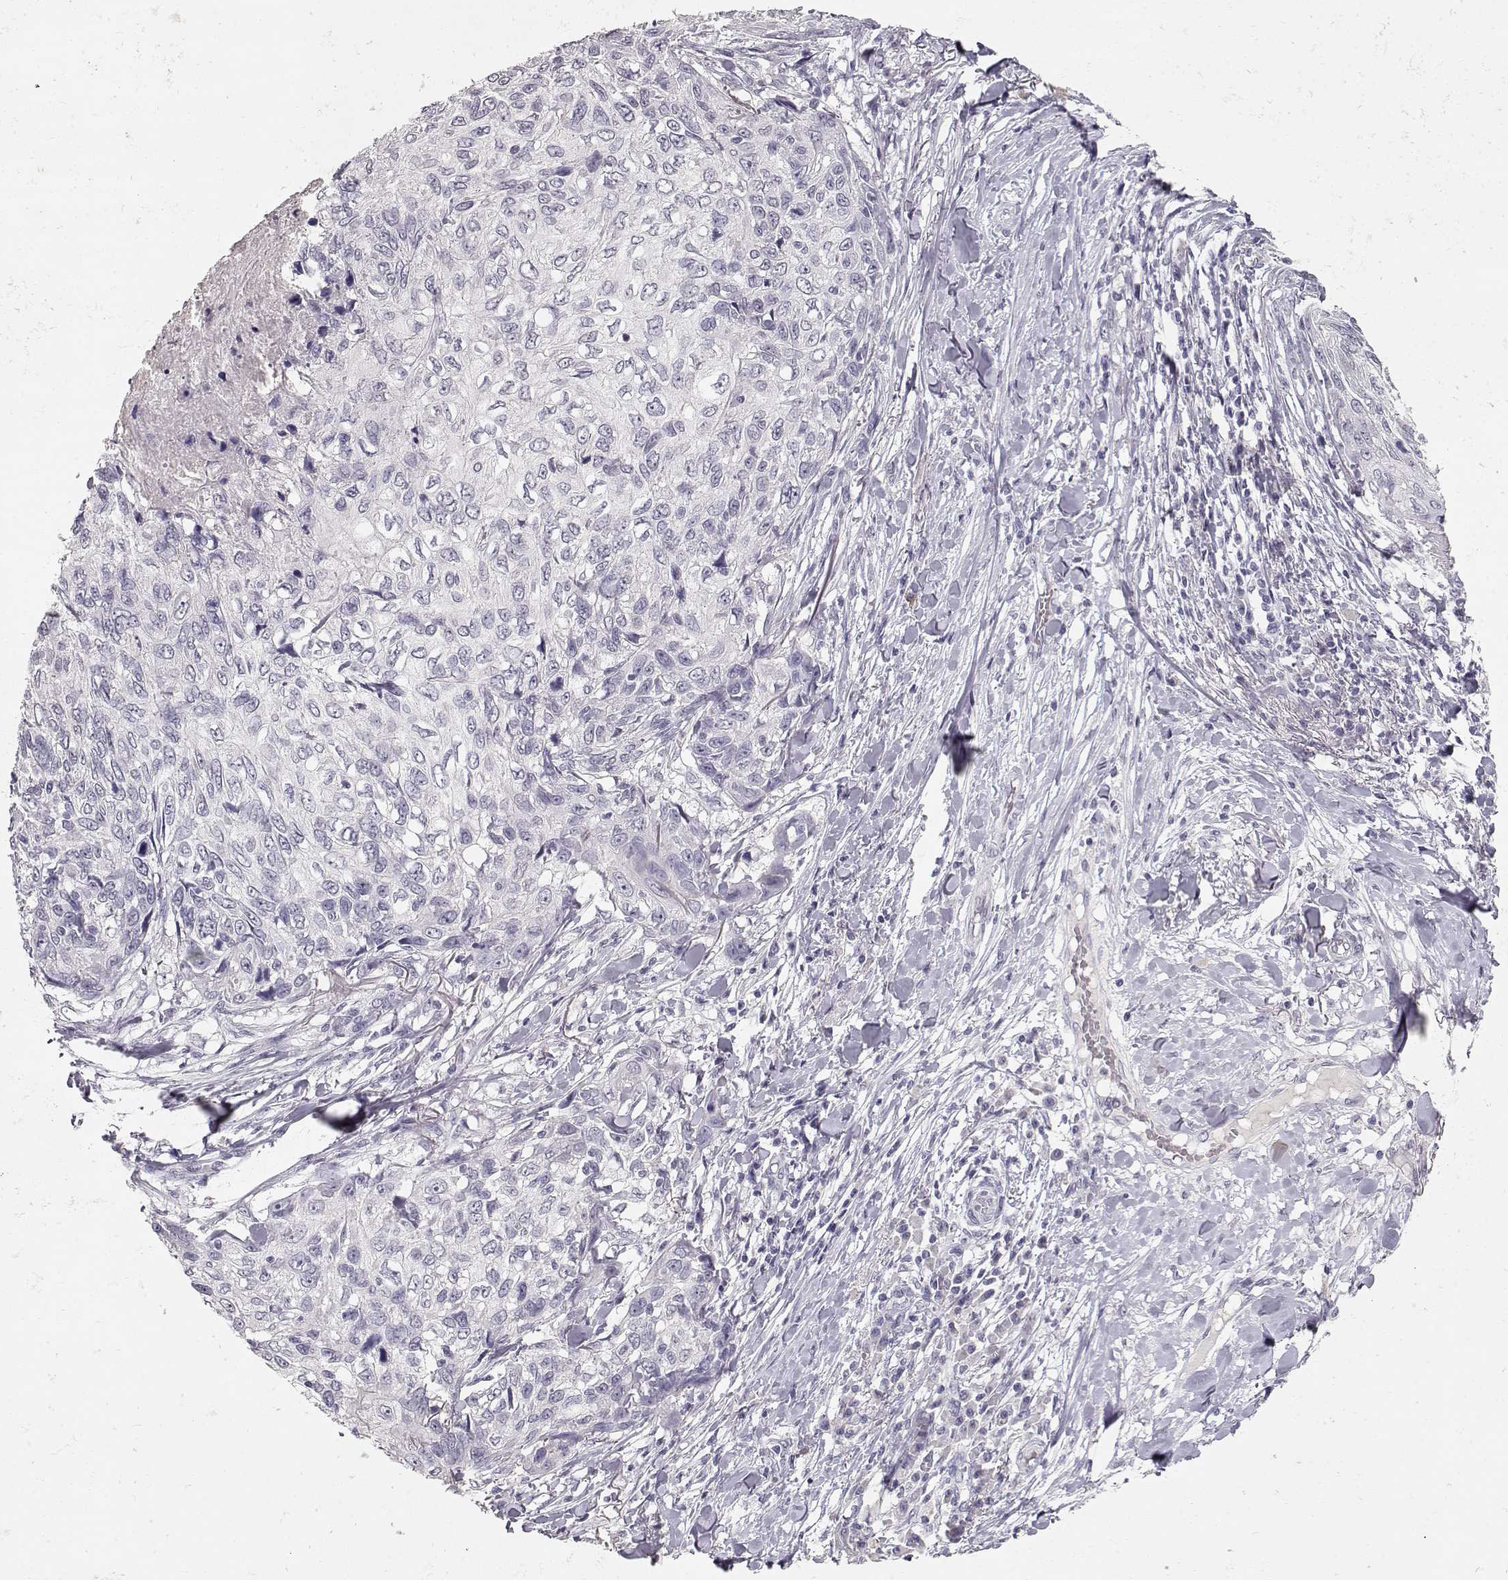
{"staining": {"intensity": "negative", "quantity": "none", "location": "none"}, "tissue": "skin cancer", "cell_type": "Tumor cells", "image_type": "cancer", "snomed": [{"axis": "morphology", "description": "Squamous cell carcinoma, NOS"}, {"axis": "topography", "description": "Skin"}], "caption": "This is an immunohistochemistry histopathology image of human squamous cell carcinoma (skin). There is no expression in tumor cells.", "gene": "TPH2", "patient": {"sex": "male", "age": 92}}